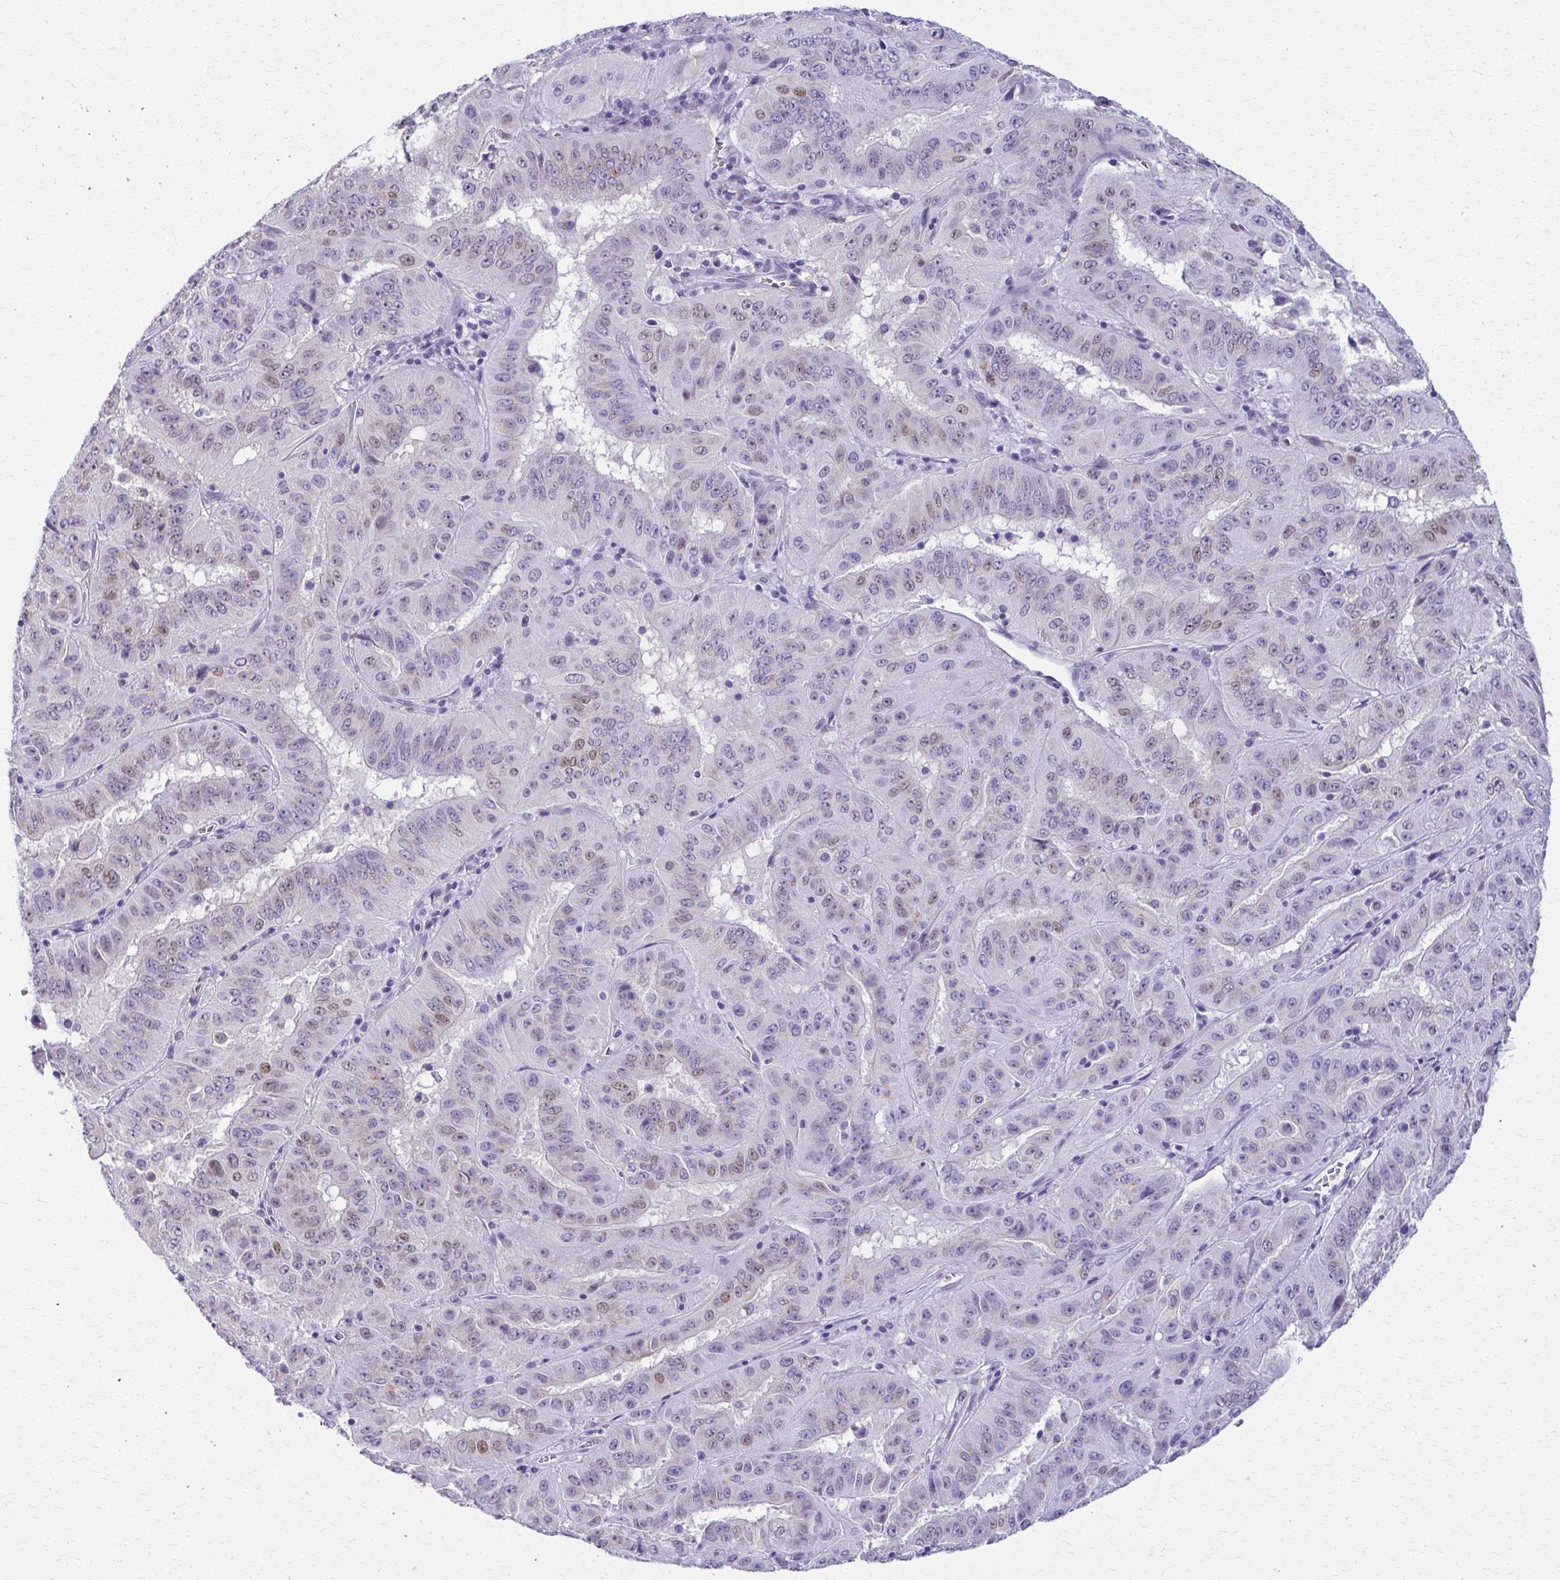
{"staining": {"intensity": "weak", "quantity": "<25%", "location": "nuclear"}, "tissue": "pancreatic cancer", "cell_type": "Tumor cells", "image_type": "cancer", "snomed": [{"axis": "morphology", "description": "Adenocarcinoma, NOS"}, {"axis": "topography", "description": "Pancreas"}], "caption": "Immunohistochemistry micrograph of human pancreatic adenocarcinoma stained for a protein (brown), which shows no staining in tumor cells. (Stains: DAB (3,3'-diaminobenzidine) IHC with hematoxylin counter stain, Microscopy: brightfield microscopy at high magnification).", "gene": "SCLY", "patient": {"sex": "male", "age": 63}}